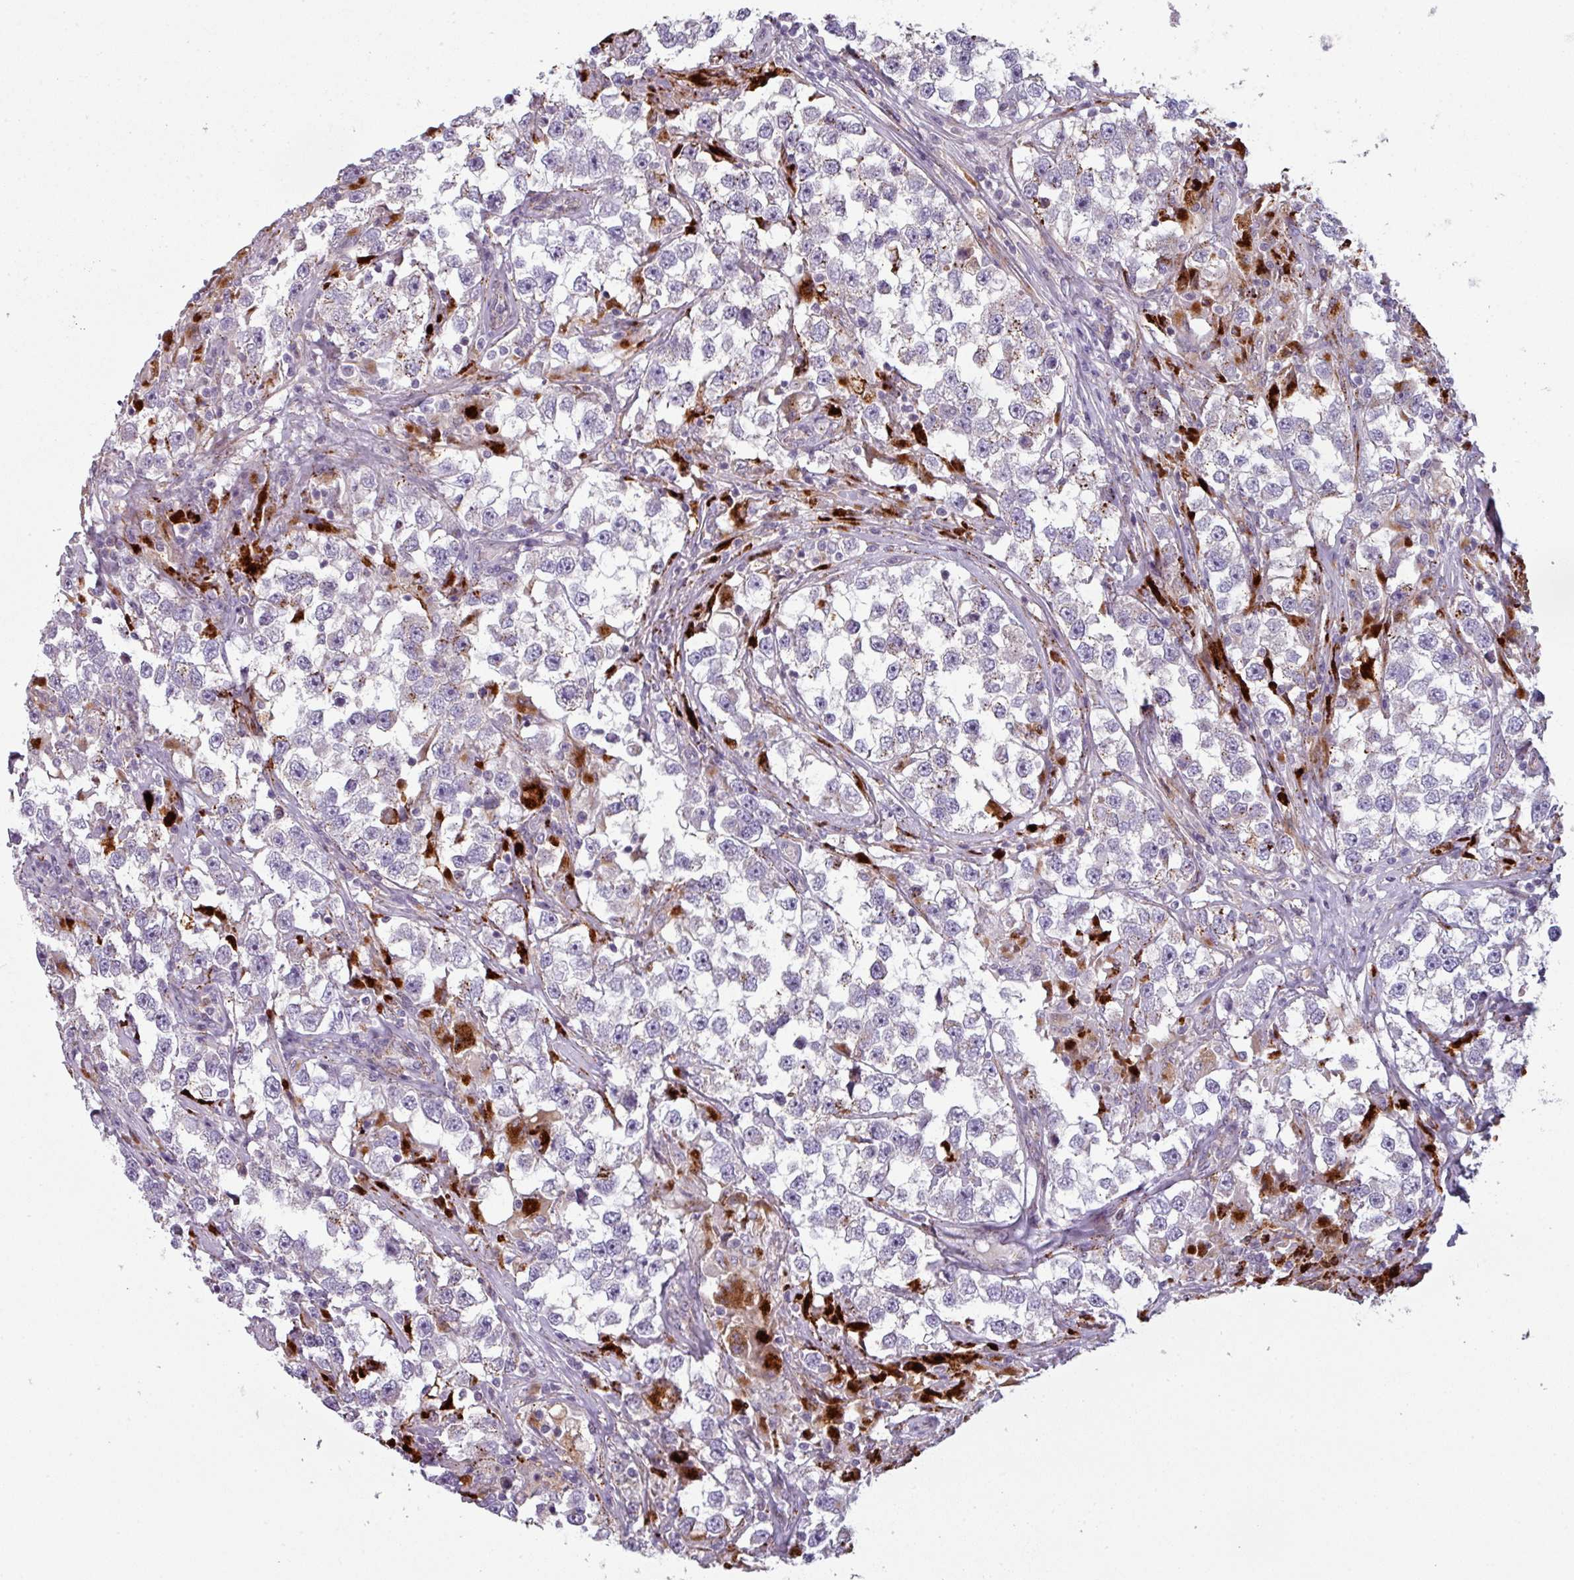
{"staining": {"intensity": "negative", "quantity": "none", "location": "none"}, "tissue": "testis cancer", "cell_type": "Tumor cells", "image_type": "cancer", "snomed": [{"axis": "morphology", "description": "Seminoma, NOS"}, {"axis": "topography", "description": "Testis"}], "caption": "This is a photomicrograph of immunohistochemistry staining of testis cancer (seminoma), which shows no expression in tumor cells.", "gene": "TMEFF1", "patient": {"sex": "male", "age": 46}}